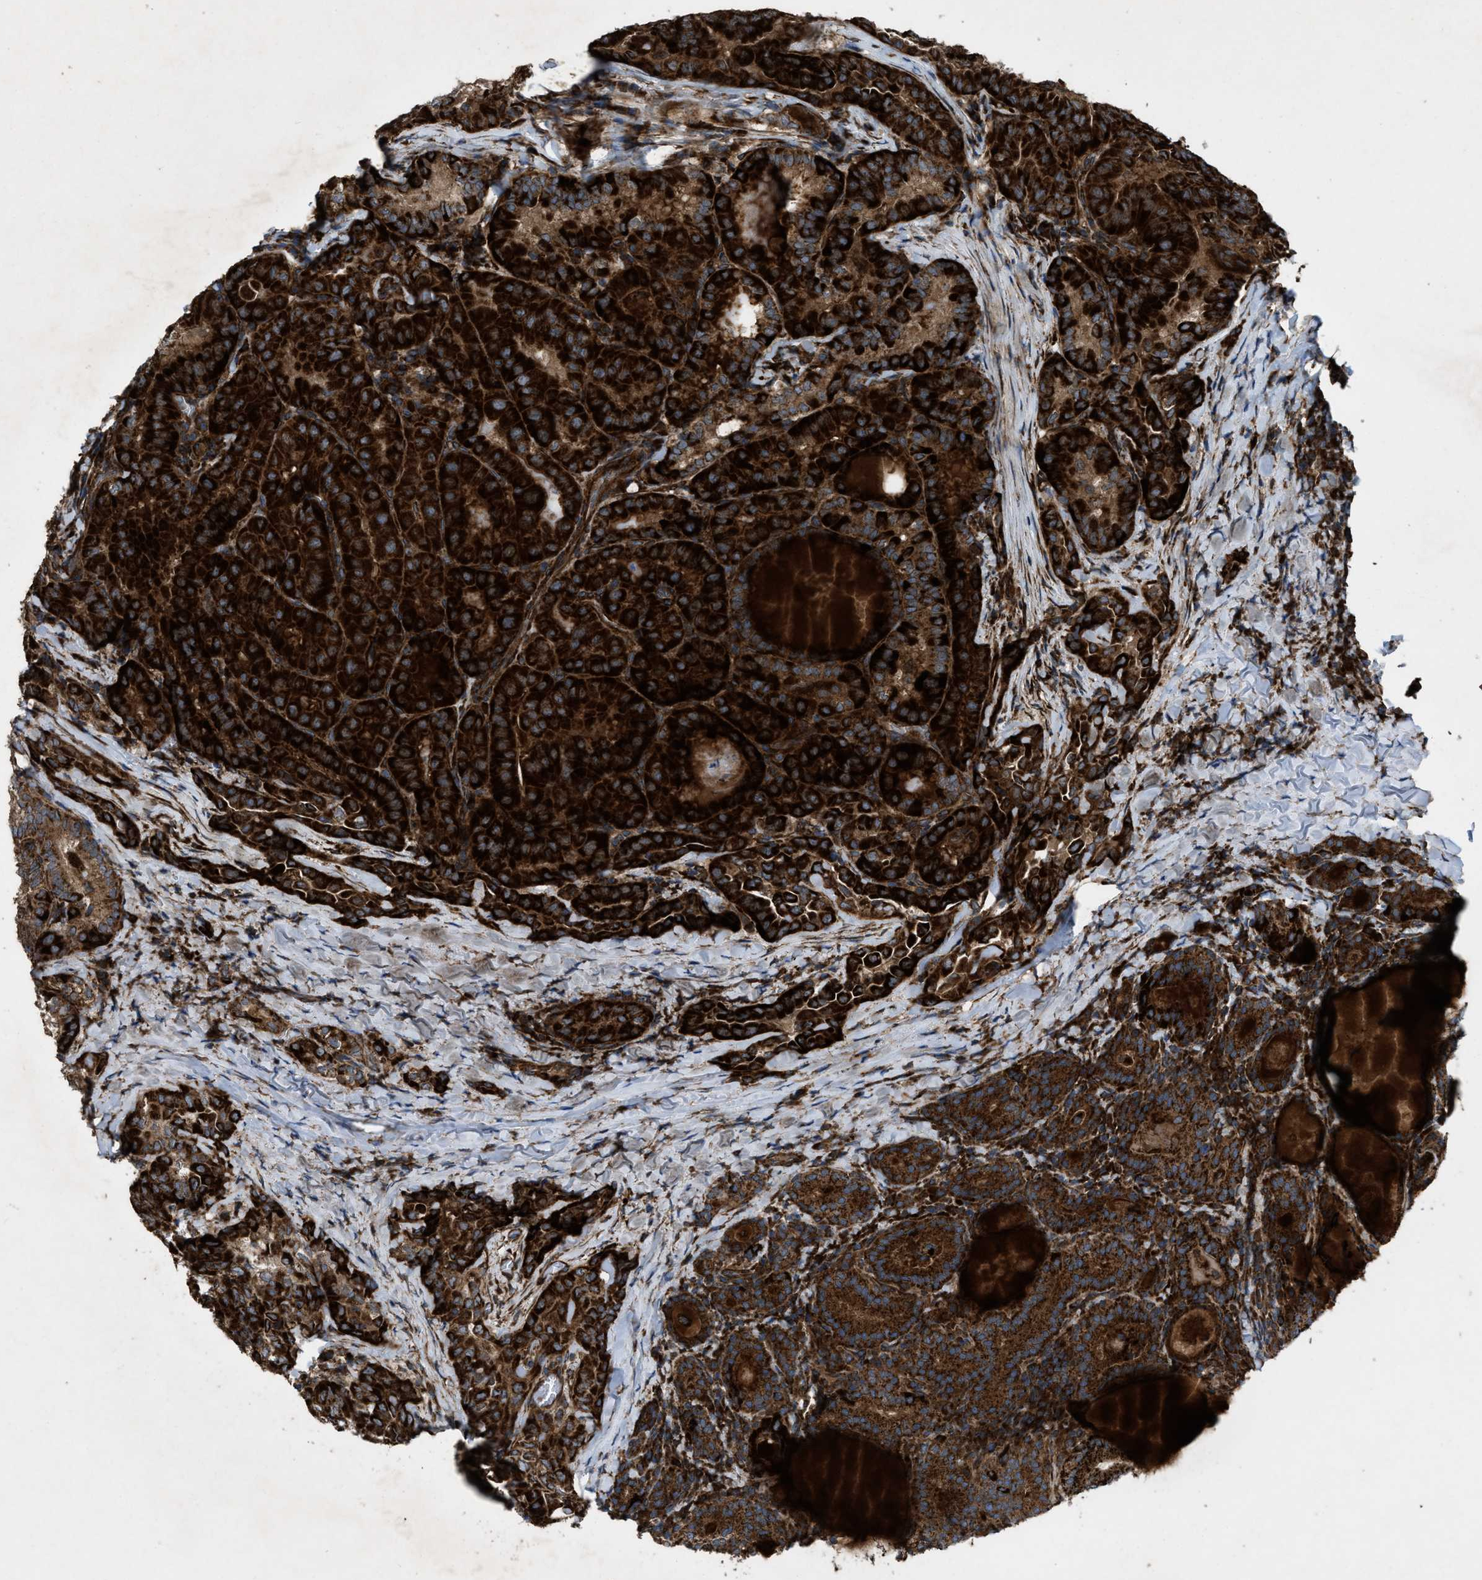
{"staining": {"intensity": "strong", "quantity": ">75%", "location": "cytoplasmic/membranous"}, "tissue": "thyroid cancer", "cell_type": "Tumor cells", "image_type": "cancer", "snomed": [{"axis": "morphology", "description": "Papillary adenocarcinoma, NOS"}, {"axis": "topography", "description": "Thyroid gland"}], "caption": "A histopathology image showing strong cytoplasmic/membranous staining in approximately >75% of tumor cells in papillary adenocarcinoma (thyroid), as visualized by brown immunohistochemical staining.", "gene": "PER3", "patient": {"sex": "female", "age": 42}}